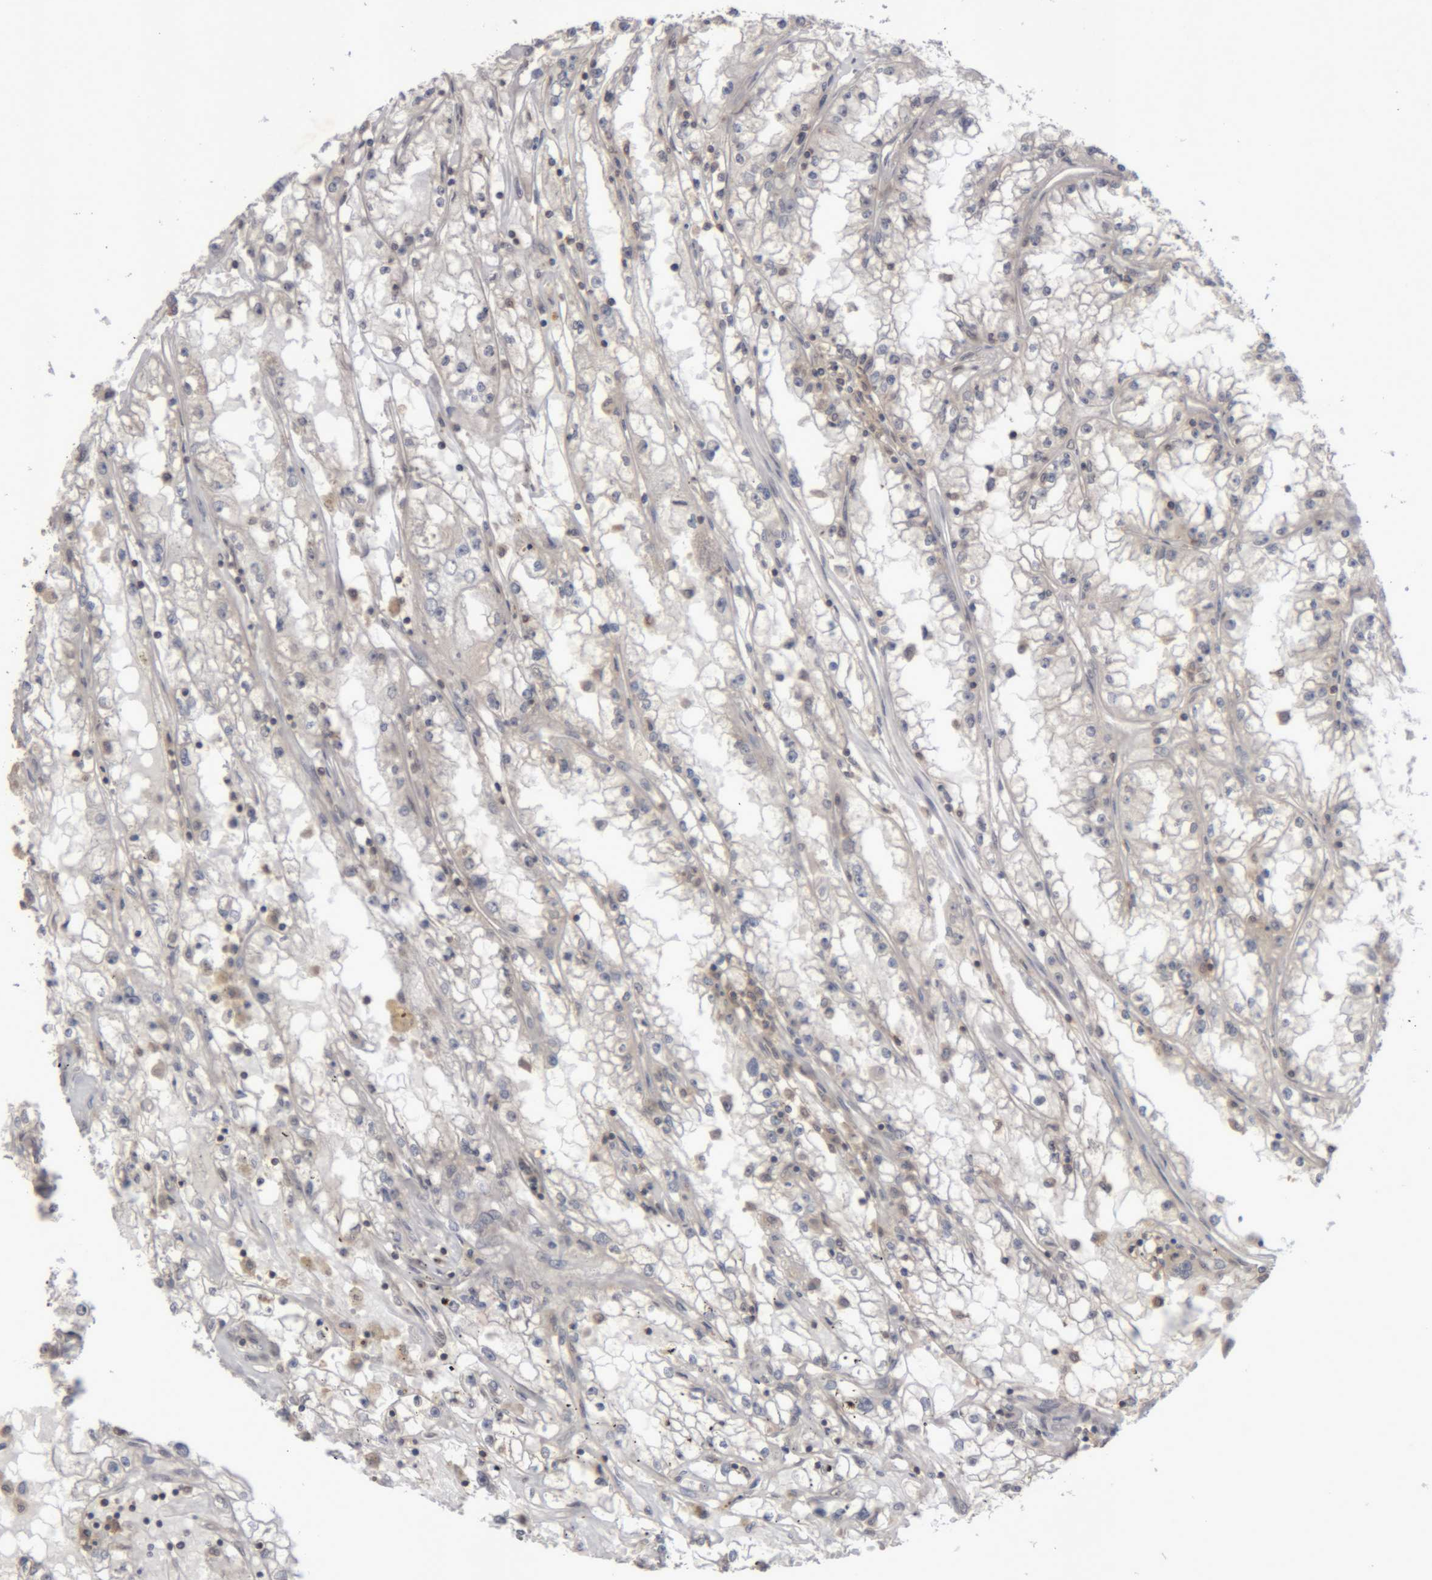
{"staining": {"intensity": "negative", "quantity": "none", "location": "none"}, "tissue": "renal cancer", "cell_type": "Tumor cells", "image_type": "cancer", "snomed": [{"axis": "morphology", "description": "Adenocarcinoma, NOS"}, {"axis": "topography", "description": "Kidney"}], "caption": "Protein analysis of adenocarcinoma (renal) shows no significant positivity in tumor cells.", "gene": "NFATC2", "patient": {"sex": "male", "age": 56}}